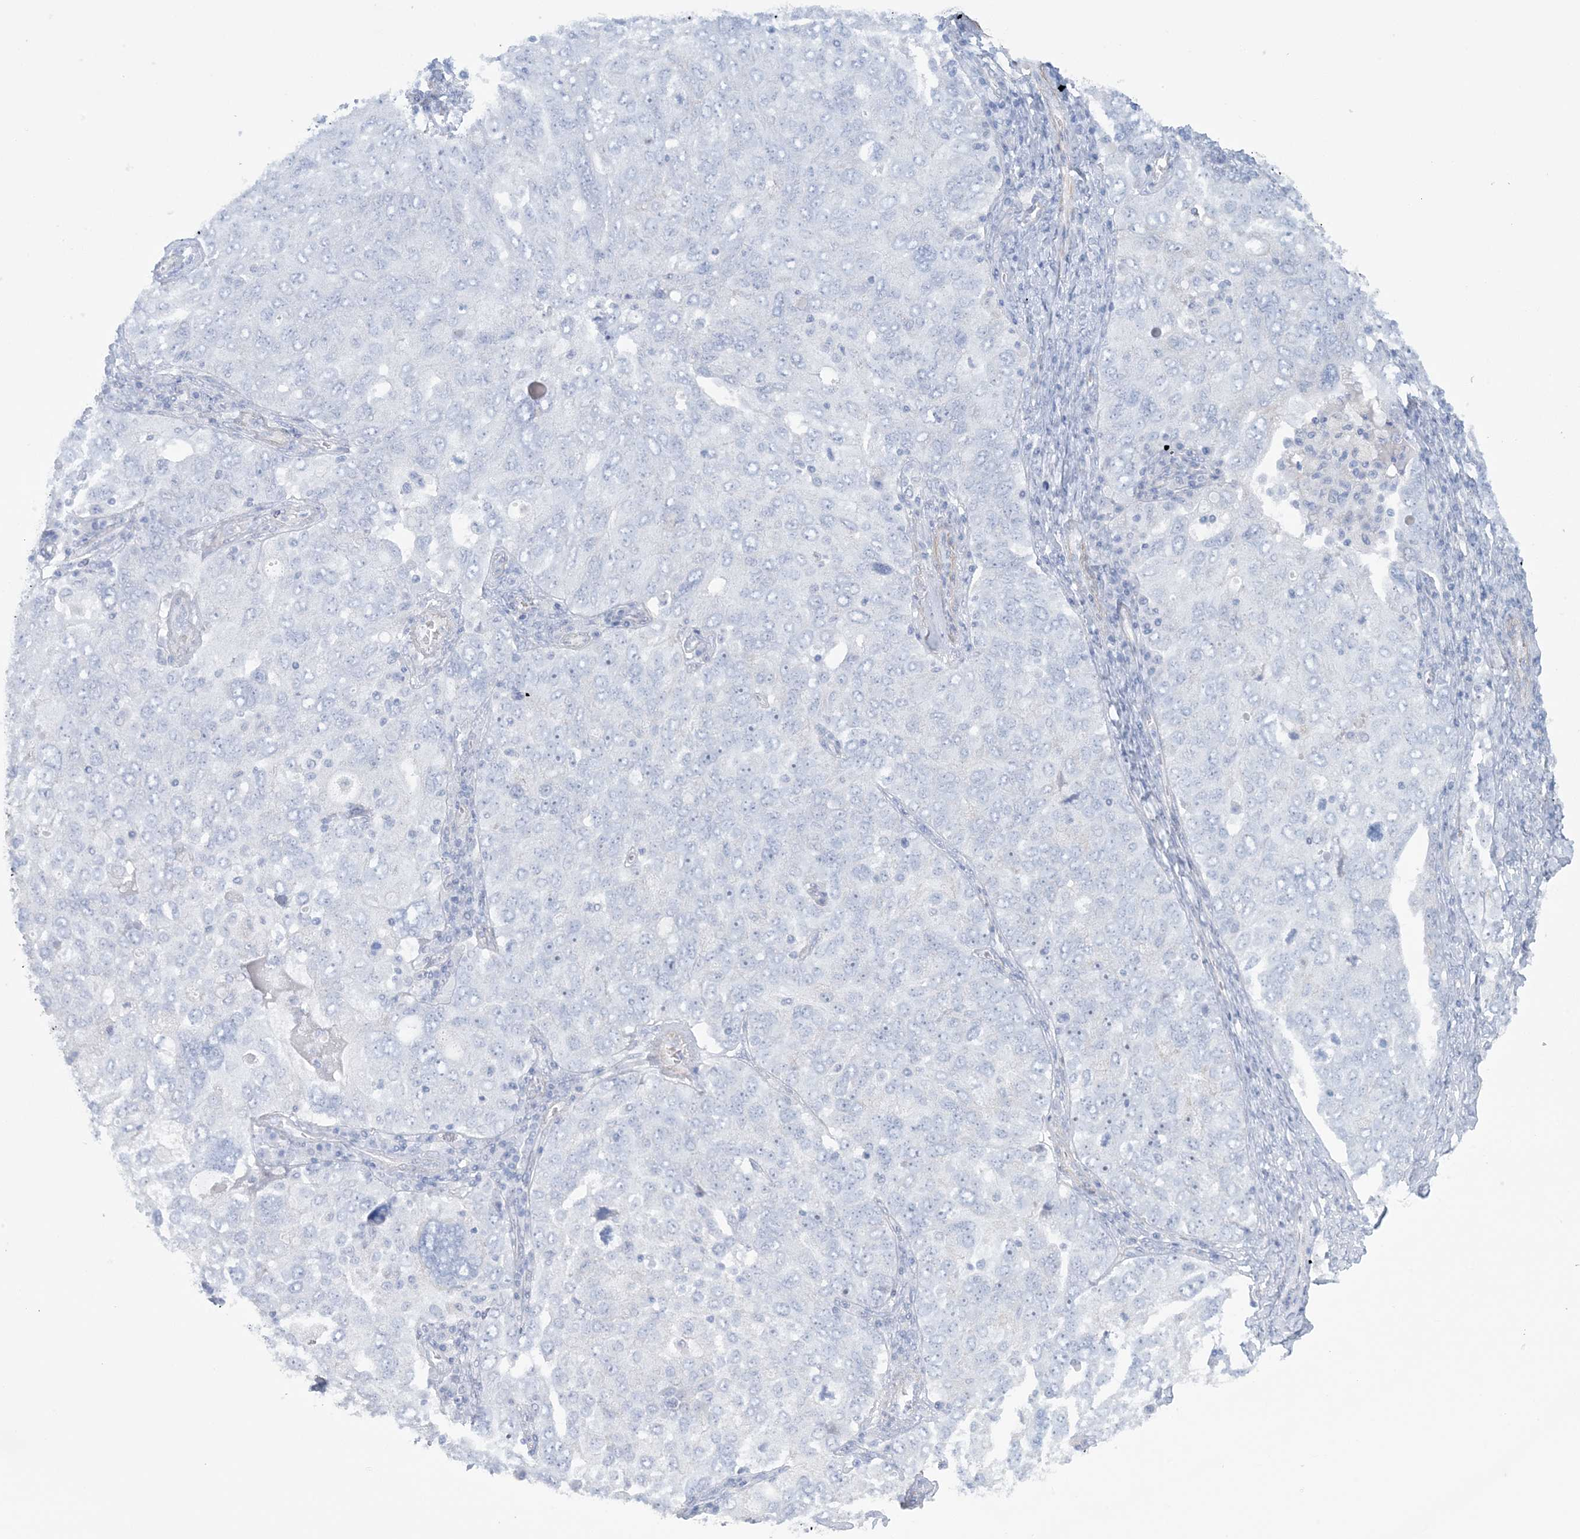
{"staining": {"intensity": "negative", "quantity": "none", "location": "none"}, "tissue": "ovarian cancer", "cell_type": "Tumor cells", "image_type": "cancer", "snomed": [{"axis": "morphology", "description": "Carcinoma, endometroid"}, {"axis": "topography", "description": "Ovary"}], "caption": "Immunohistochemical staining of ovarian cancer (endometroid carcinoma) reveals no significant positivity in tumor cells.", "gene": "AGXT", "patient": {"sex": "female", "age": 62}}